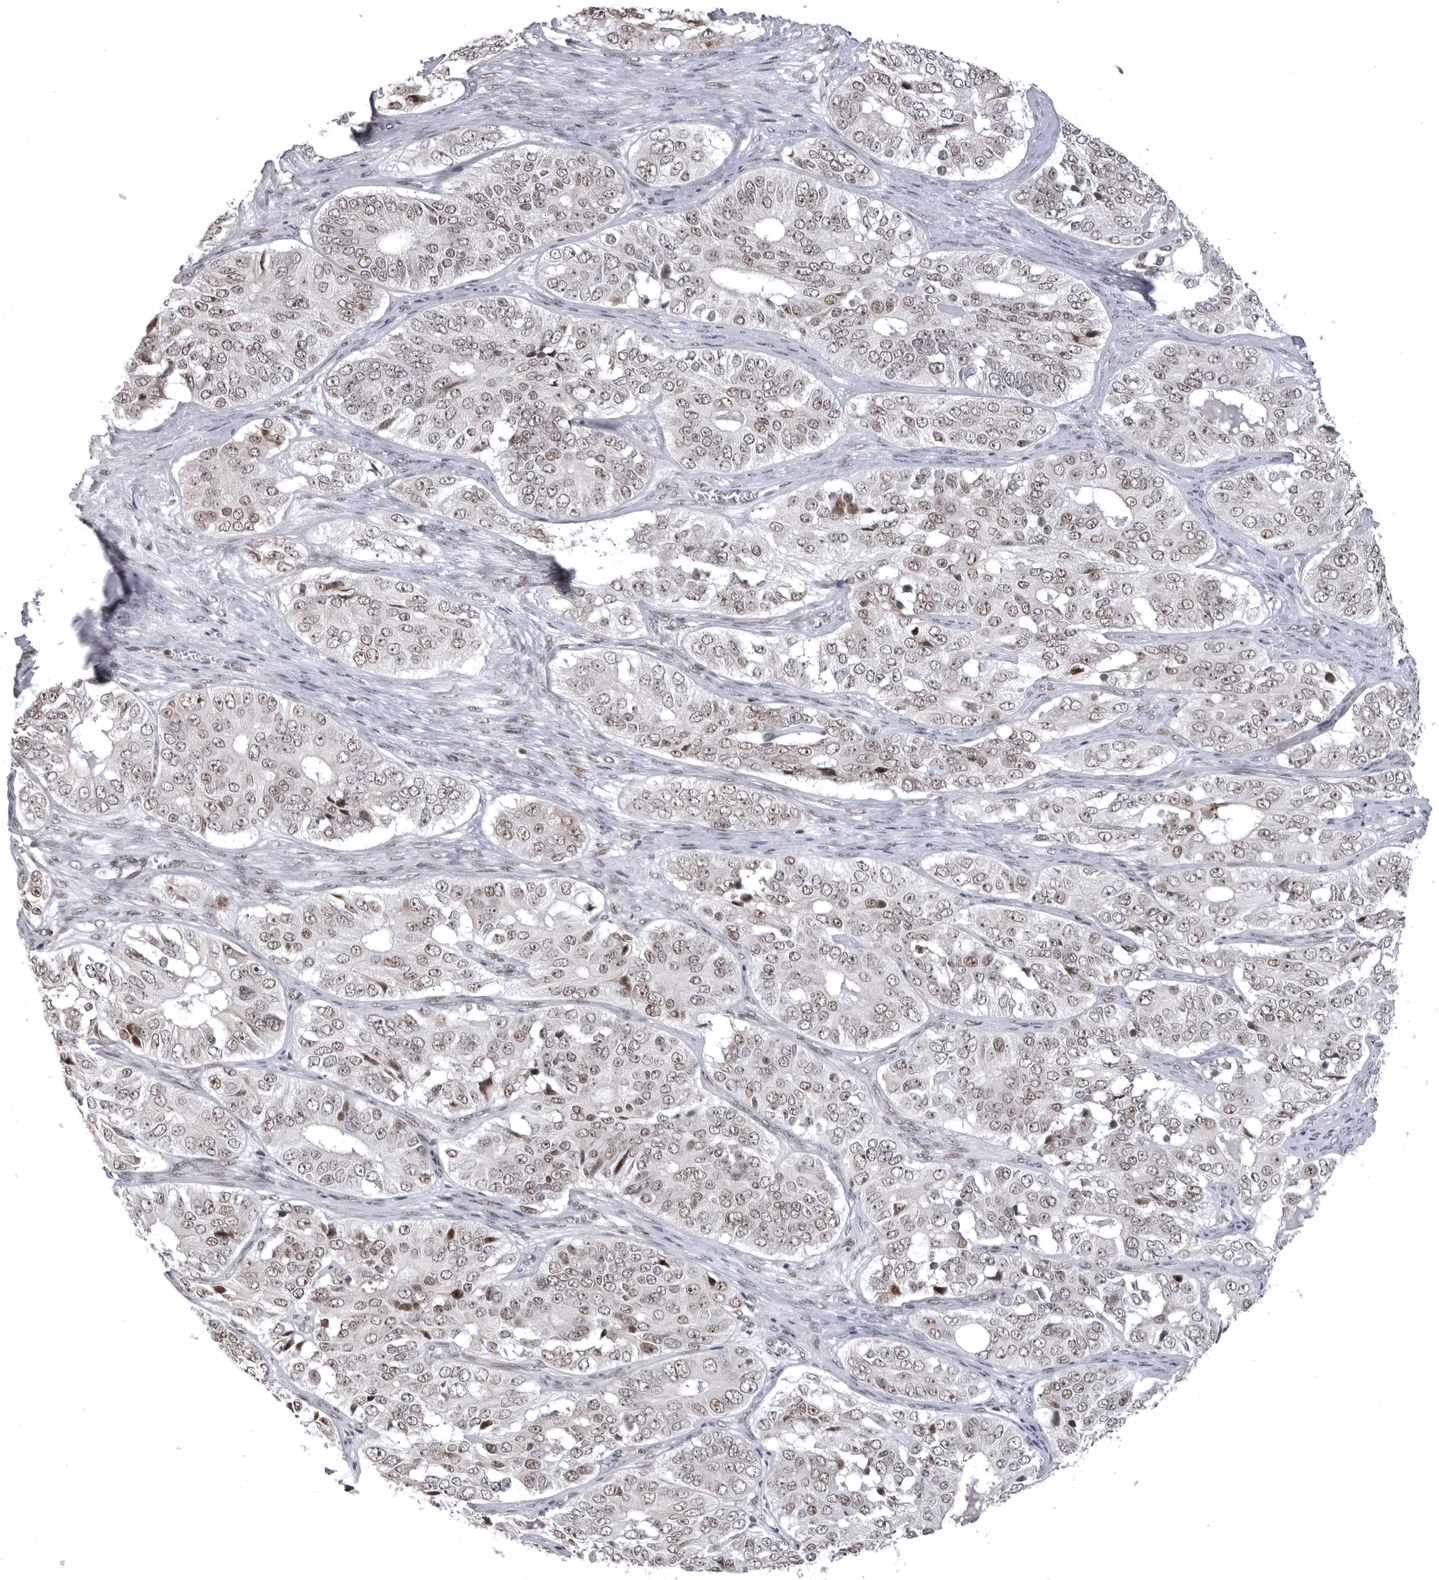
{"staining": {"intensity": "weak", "quantity": "25%-75%", "location": "nuclear"}, "tissue": "ovarian cancer", "cell_type": "Tumor cells", "image_type": "cancer", "snomed": [{"axis": "morphology", "description": "Carcinoma, endometroid"}, {"axis": "topography", "description": "Ovary"}], "caption": "Human ovarian endometroid carcinoma stained for a protein (brown) displays weak nuclear positive staining in approximately 25%-75% of tumor cells.", "gene": "WRAP53", "patient": {"sex": "female", "age": 51}}